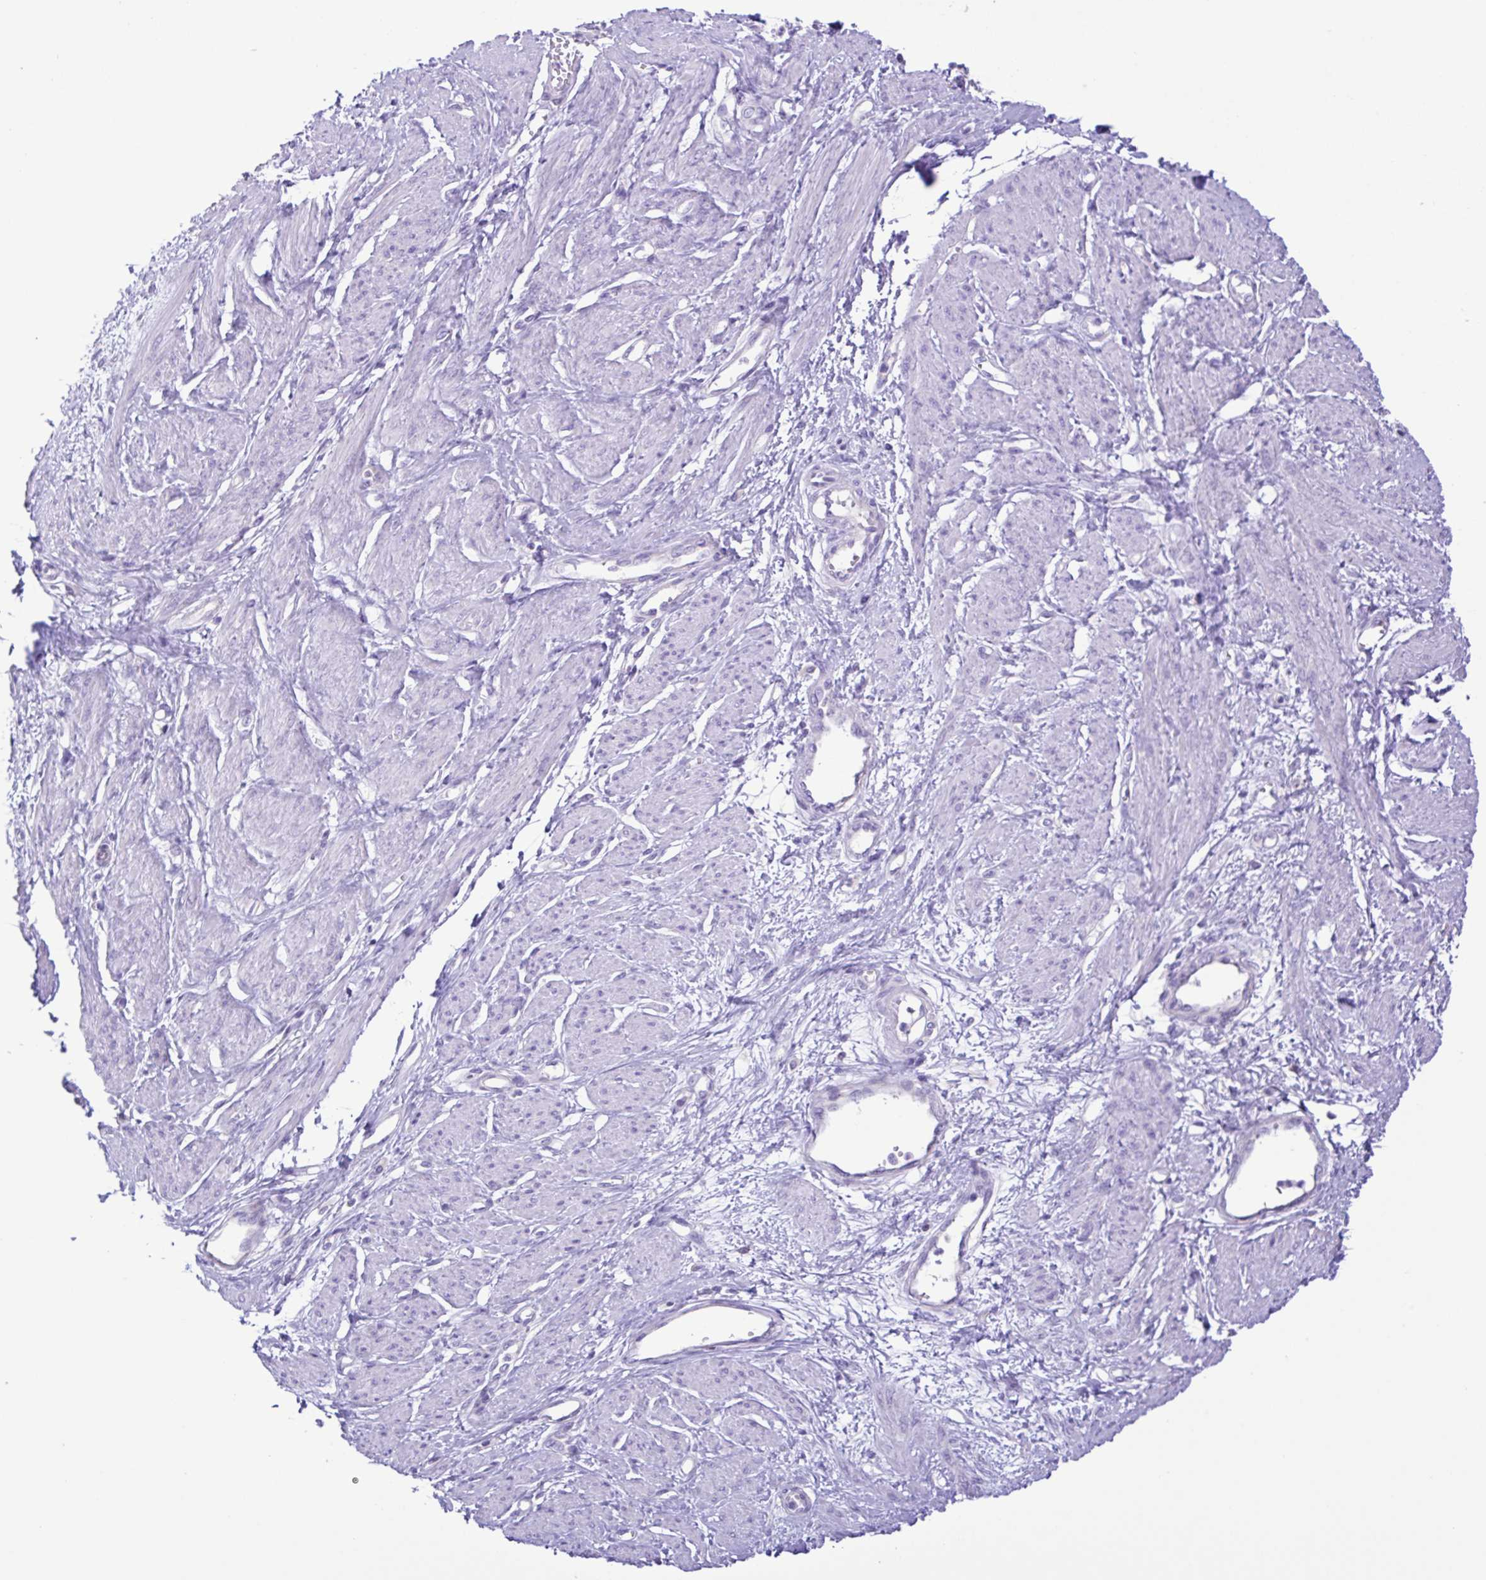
{"staining": {"intensity": "negative", "quantity": "none", "location": "none"}, "tissue": "smooth muscle", "cell_type": "Smooth muscle cells", "image_type": "normal", "snomed": [{"axis": "morphology", "description": "Normal tissue, NOS"}, {"axis": "topography", "description": "Smooth muscle"}, {"axis": "topography", "description": "Uterus"}], "caption": "IHC of unremarkable human smooth muscle shows no positivity in smooth muscle cells.", "gene": "CYP17A1", "patient": {"sex": "female", "age": 39}}